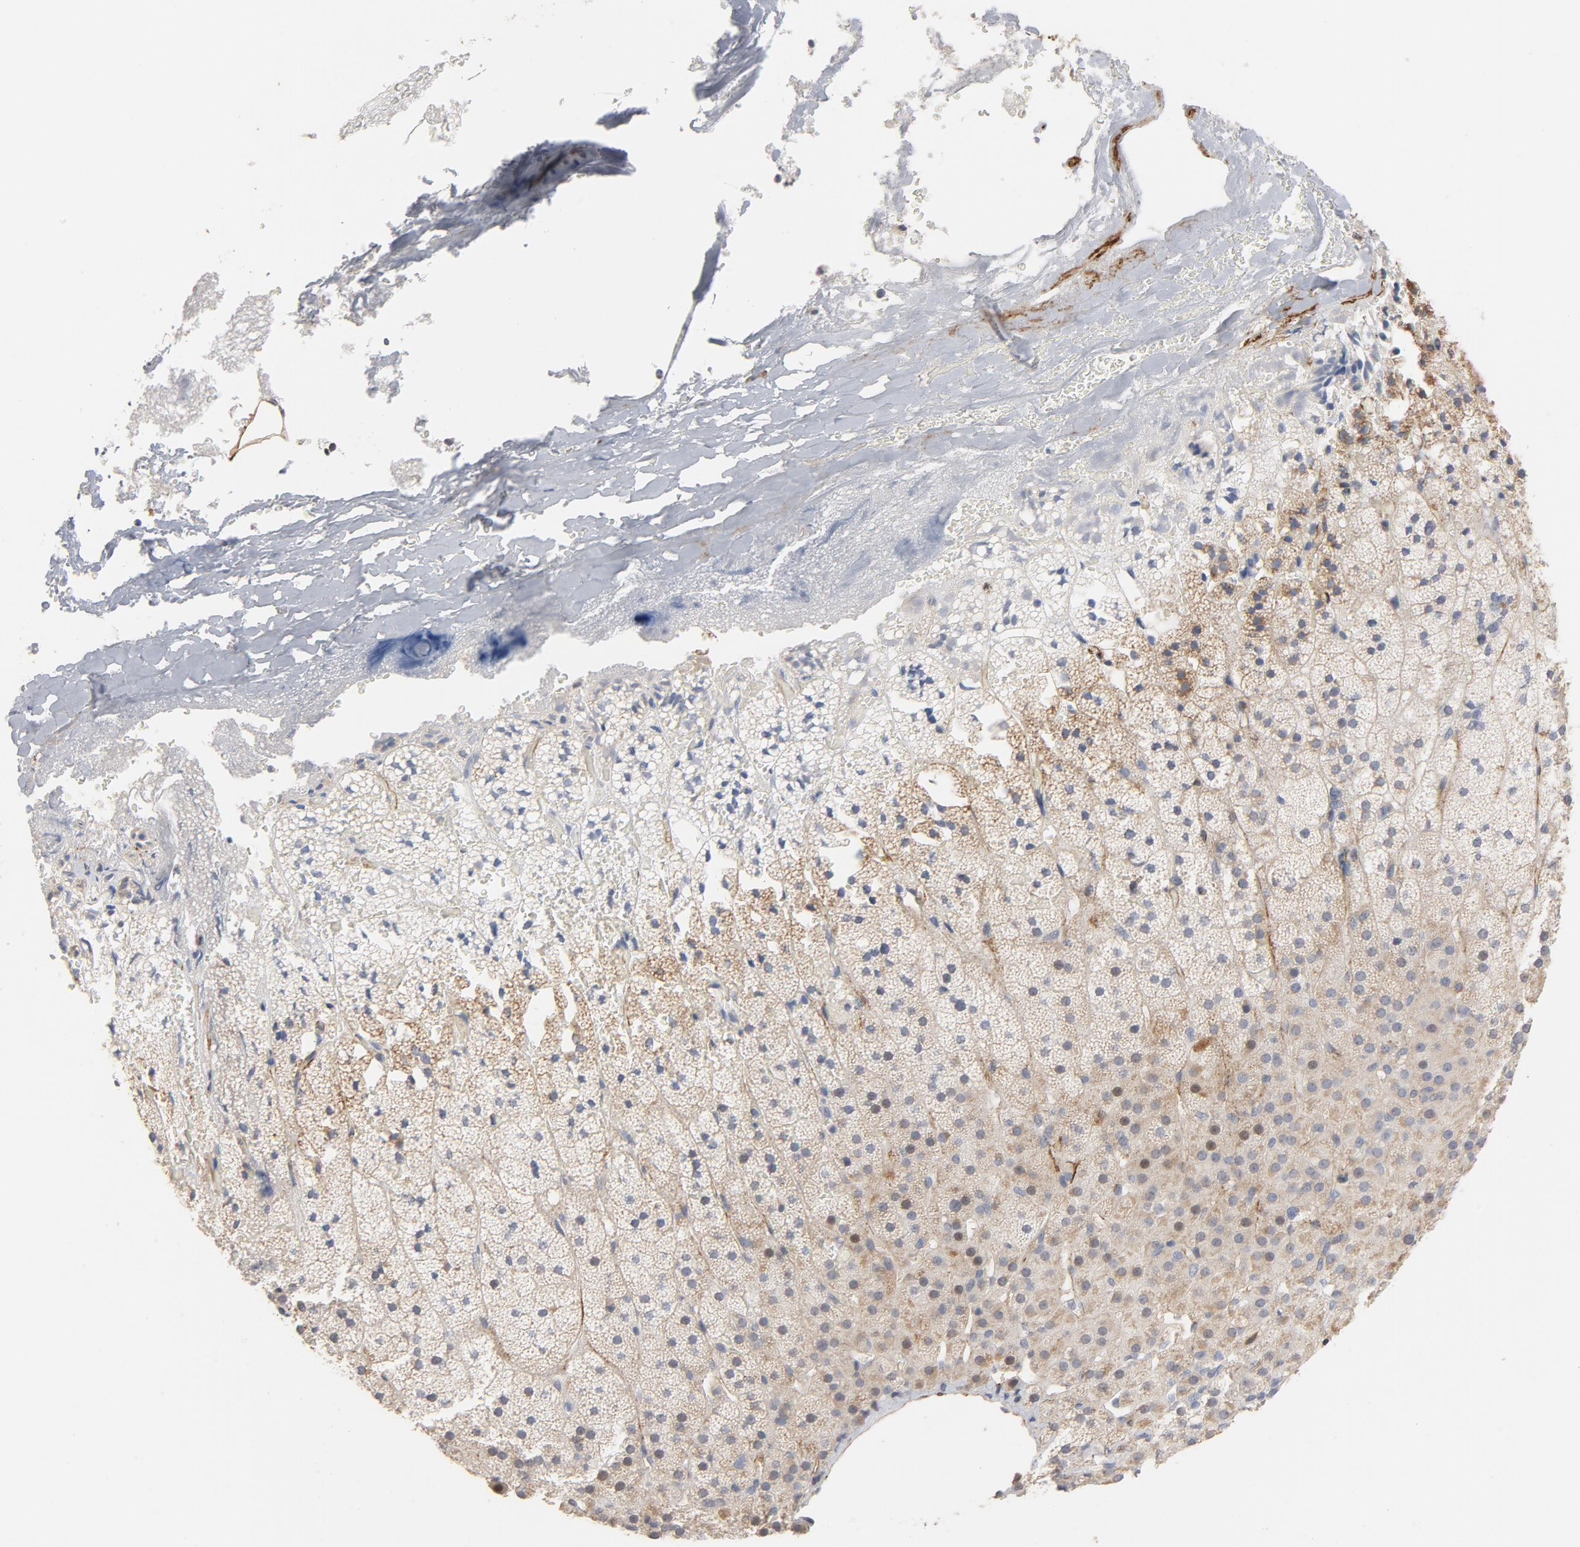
{"staining": {"intensity": "weak", "quantity": "<25%", "location": "cytoplasmic/membranous"}, "tissue": "adrenal gland", "cell_type": "Glandular cells", "image_type": "normal", "snomed": [{"axis": "morphology", "description": "Normal tissue, NOS"}, {"axis": "topography", "description": "Adrenal gland"}], "caption": "High power microscopy photomicrograph of an immunohistochemistry image of benign adrenal gland, revealing no significant staining in glandular cells. (Brightfield microscopy of DAB IHC at high magnification).", "gene": "GNG2", "patient": {"sex": "male", "age": 35}}